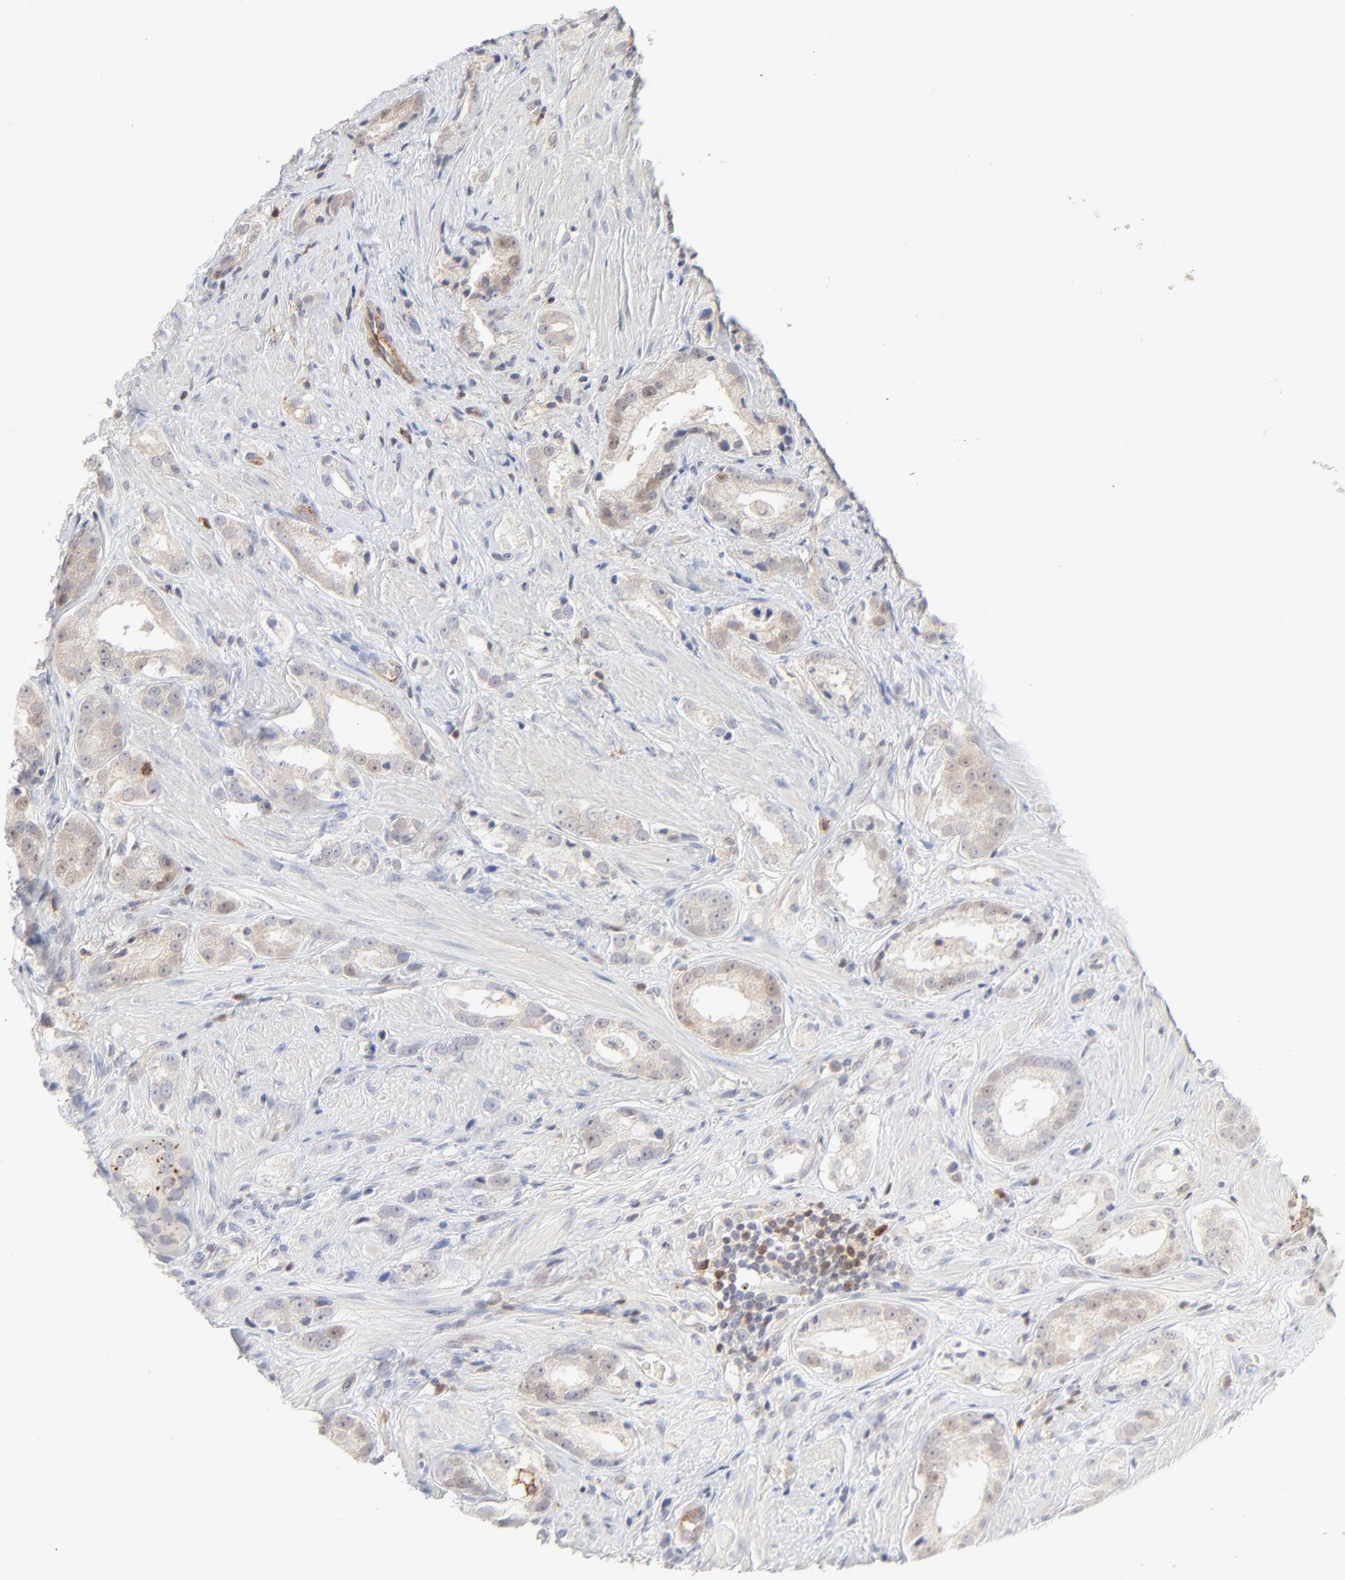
{"staining": {"intensity": "negative", "quantity": "none", "location": "none"}, "tissue": "prostate cancer", "cell_type": "Tumor cells", "image_type": "cancer", "snomed": [{"axis": "morphology", "description": "Adenocarcinoma, Medium grade"}, {"axis": "topography", "description": "Prostate"}], "caption": "Tumor cells show no significant positivity in prostate cancer (adenocarcinoma (medium-grade)). Brightfield microscopy of immunohistochemistry (IHC) stained with DAB (3,3'-diaminobenzidine) (brown) and hematoxylin (blue), captured at high magnification.", "gene": "CDK6", "patient": {"sex": "male", "age": 53}}